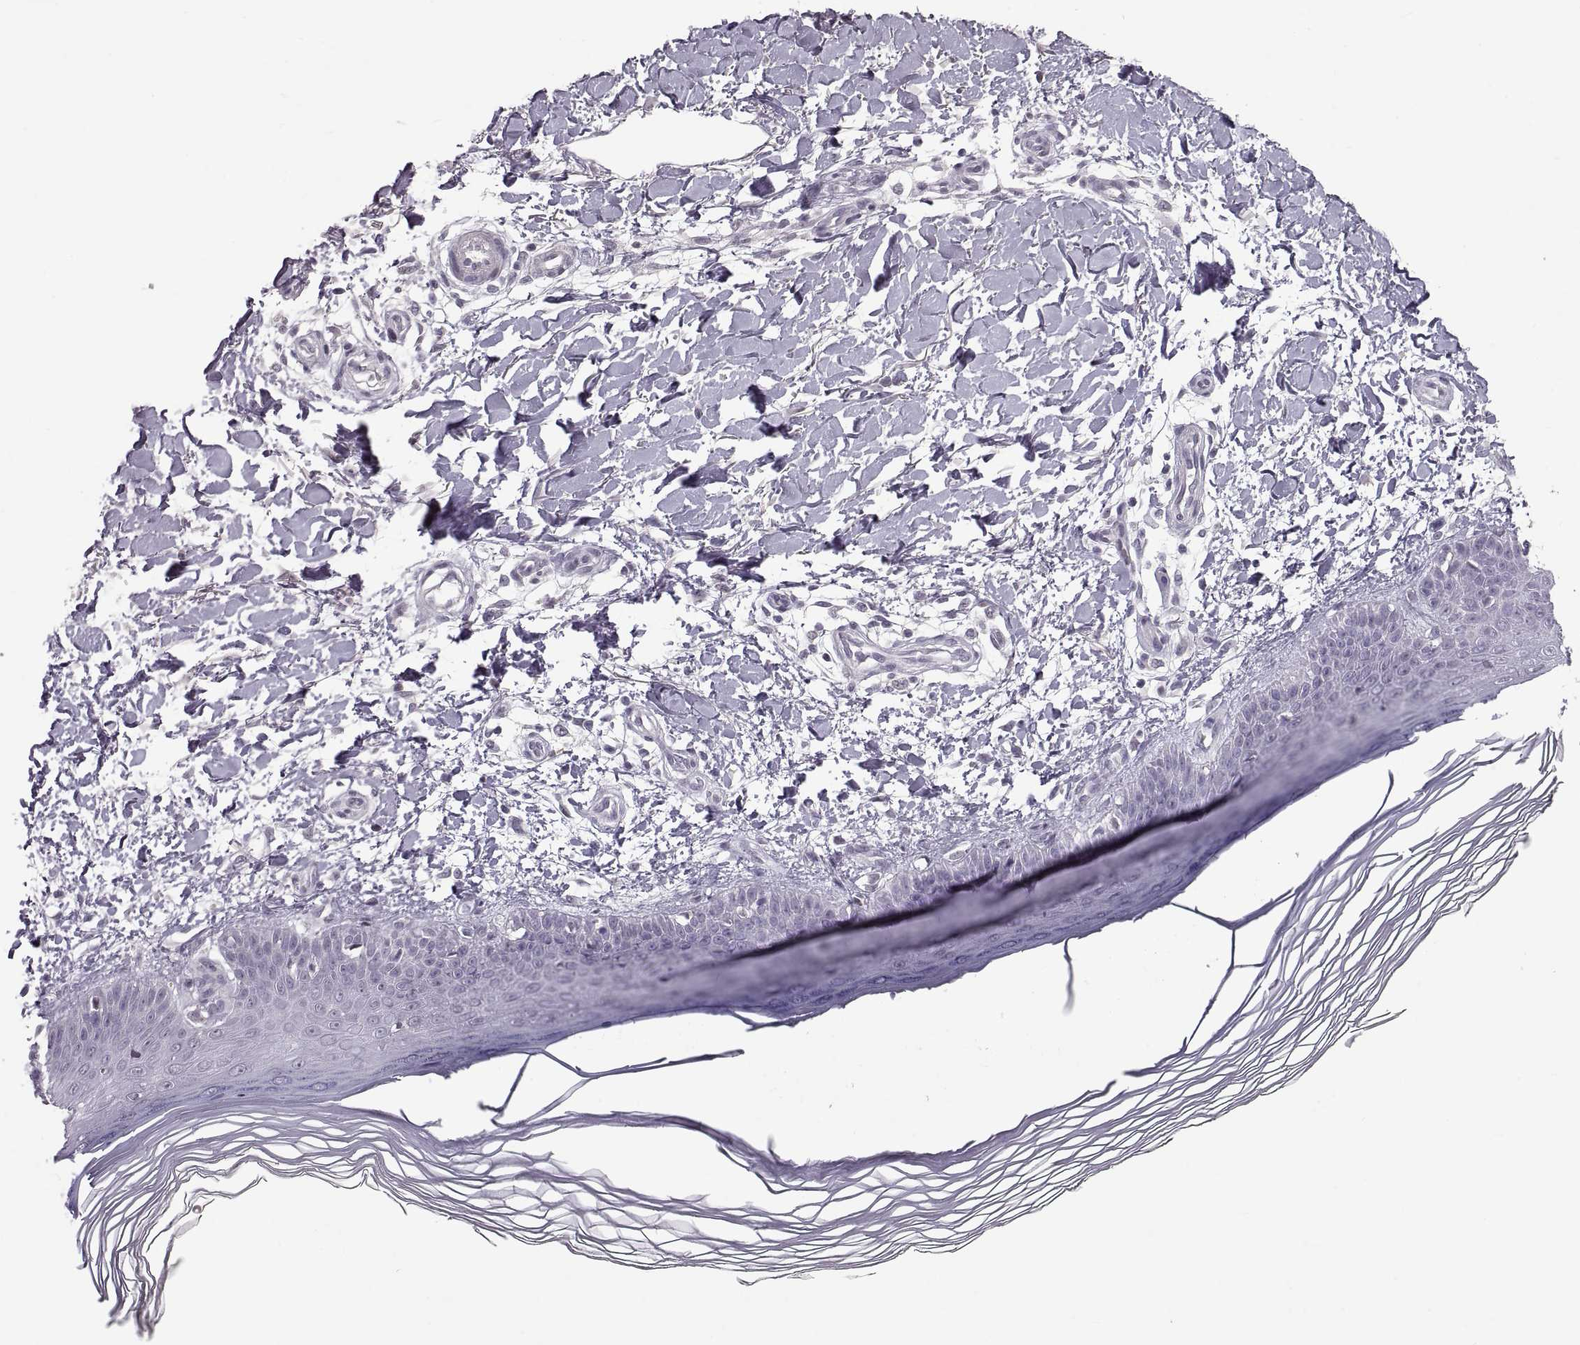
{"staining": {"intensity": "negative", "quantity": "none", "location": "none"}, "tissue": "skin", "cell_type": "Fibroblasts", "image_type": "normal", "snomed": [{"axis": "morphology", "description": "Normal tissue, NOS"}, {"axis": "topography", "description": "Skin"}], "caption": "IHC of benign human skin displays no expression in fibroblasts. The staining was performed using DAB to visualize the protein expression in brown, while the nuclei were stained in blue with hematoxylin (Magnification: 20x).", "gene": "NANOS3", "patient": {"sex": "female", "age": 62}}